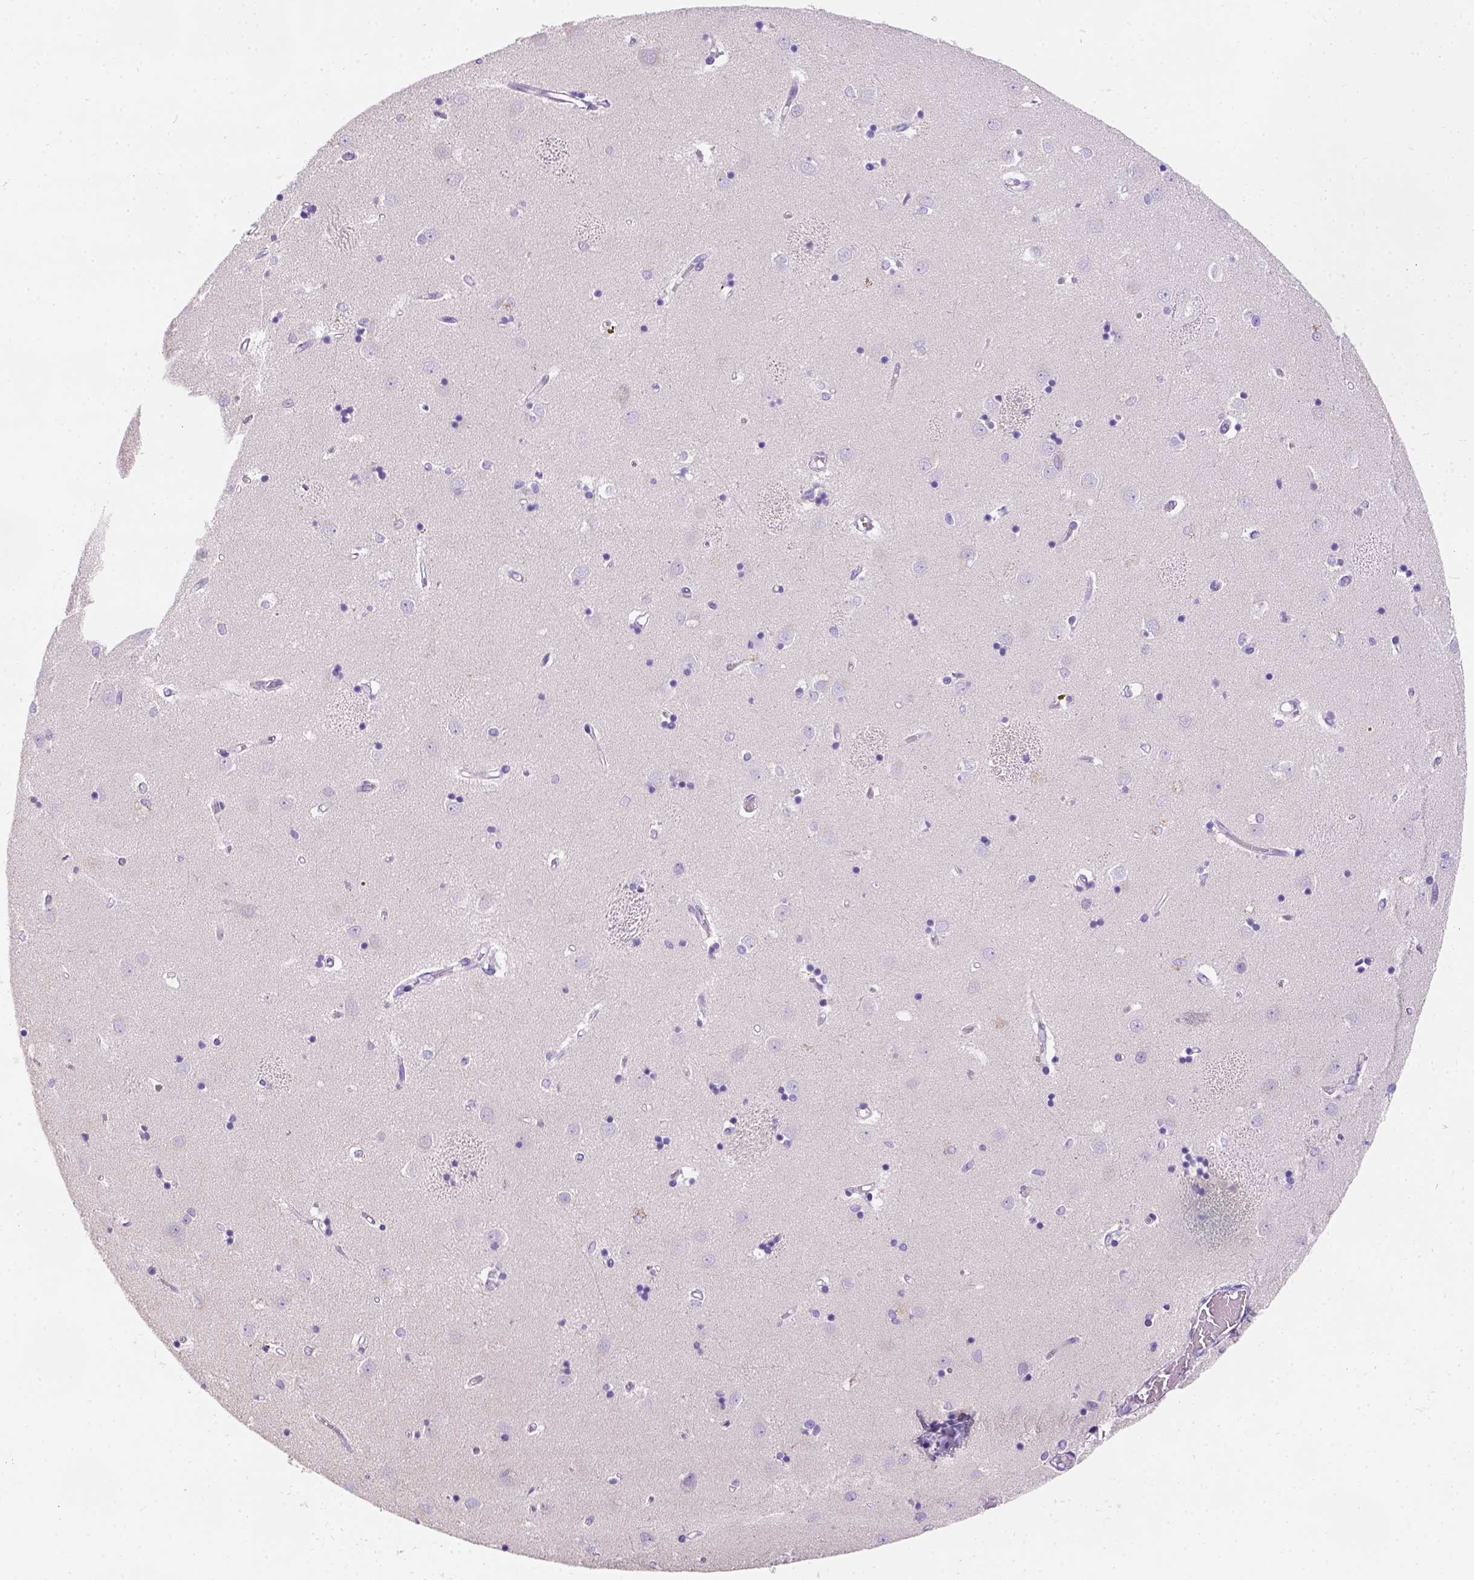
{"staining": {"intensity": "negative", "quantity": "none", "location": "none"}, "tissue": "caudate", "cell_type": "Glial cells", "image_type": "normal", "snomed": [{"axis": "morphology", "description": "Normal tissue, NOS"}, {"axis": "topography", "description": "Lateral ventricle wall"}], "caption": "Immunohistochemical staining of unremarkable human caudate shows no significant expression in glial cells. (Brightfield microscopy of DAB (3,3'-diaminobenzidine) IHC at high magnification).", "gene": "PHF7", "patient": {"sex": "male", "age": 54}}